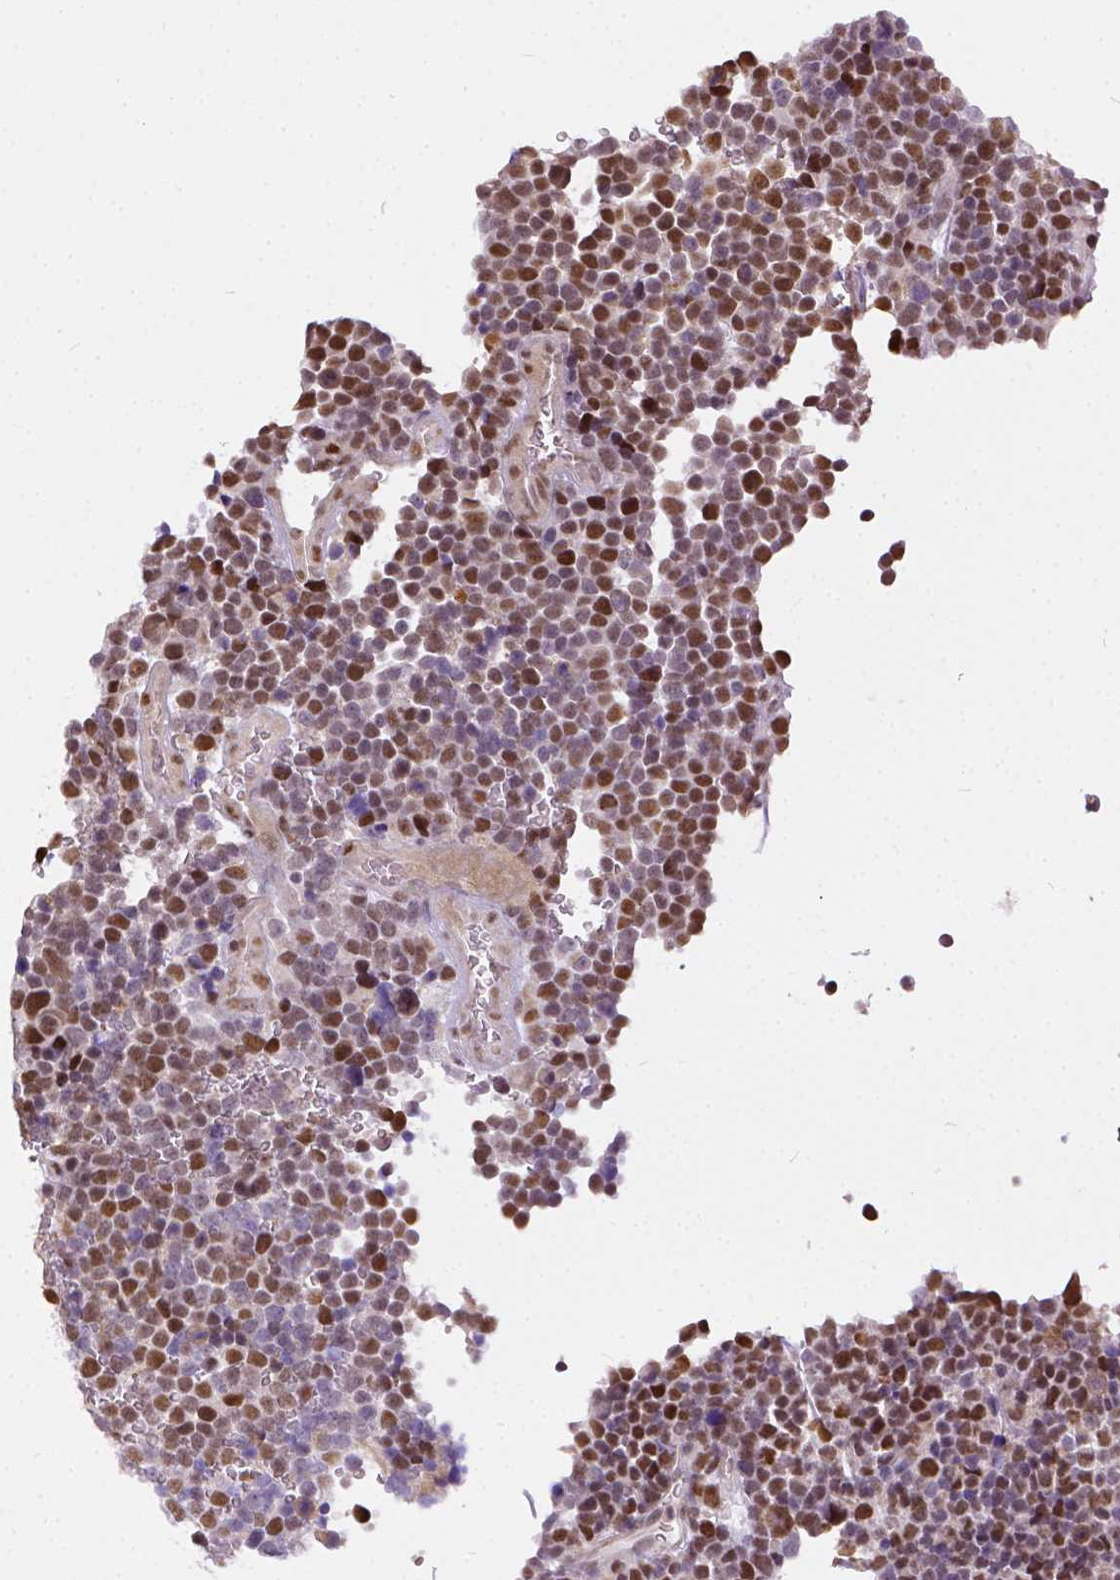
{"staining": {"intensity": "moderate", "quantity": ">75%", "location": "nuclear"}, "tissue": "glioma", "cell_type": "Tumor cells", "image_type": "cancer", "snomed": [{"axis": "morphology", "description": "Glioma, malignant, High grade"}, {"axis": "topography", "description": "Brain"}], "caption": "Malignant glioma (high-grade) stained for a protein (brown) reveals moderate nuclear positive expression in approximately >75% of tumor cells.", "gene": "ERCC1", "patient": {"sex": "male", "age": 33}}